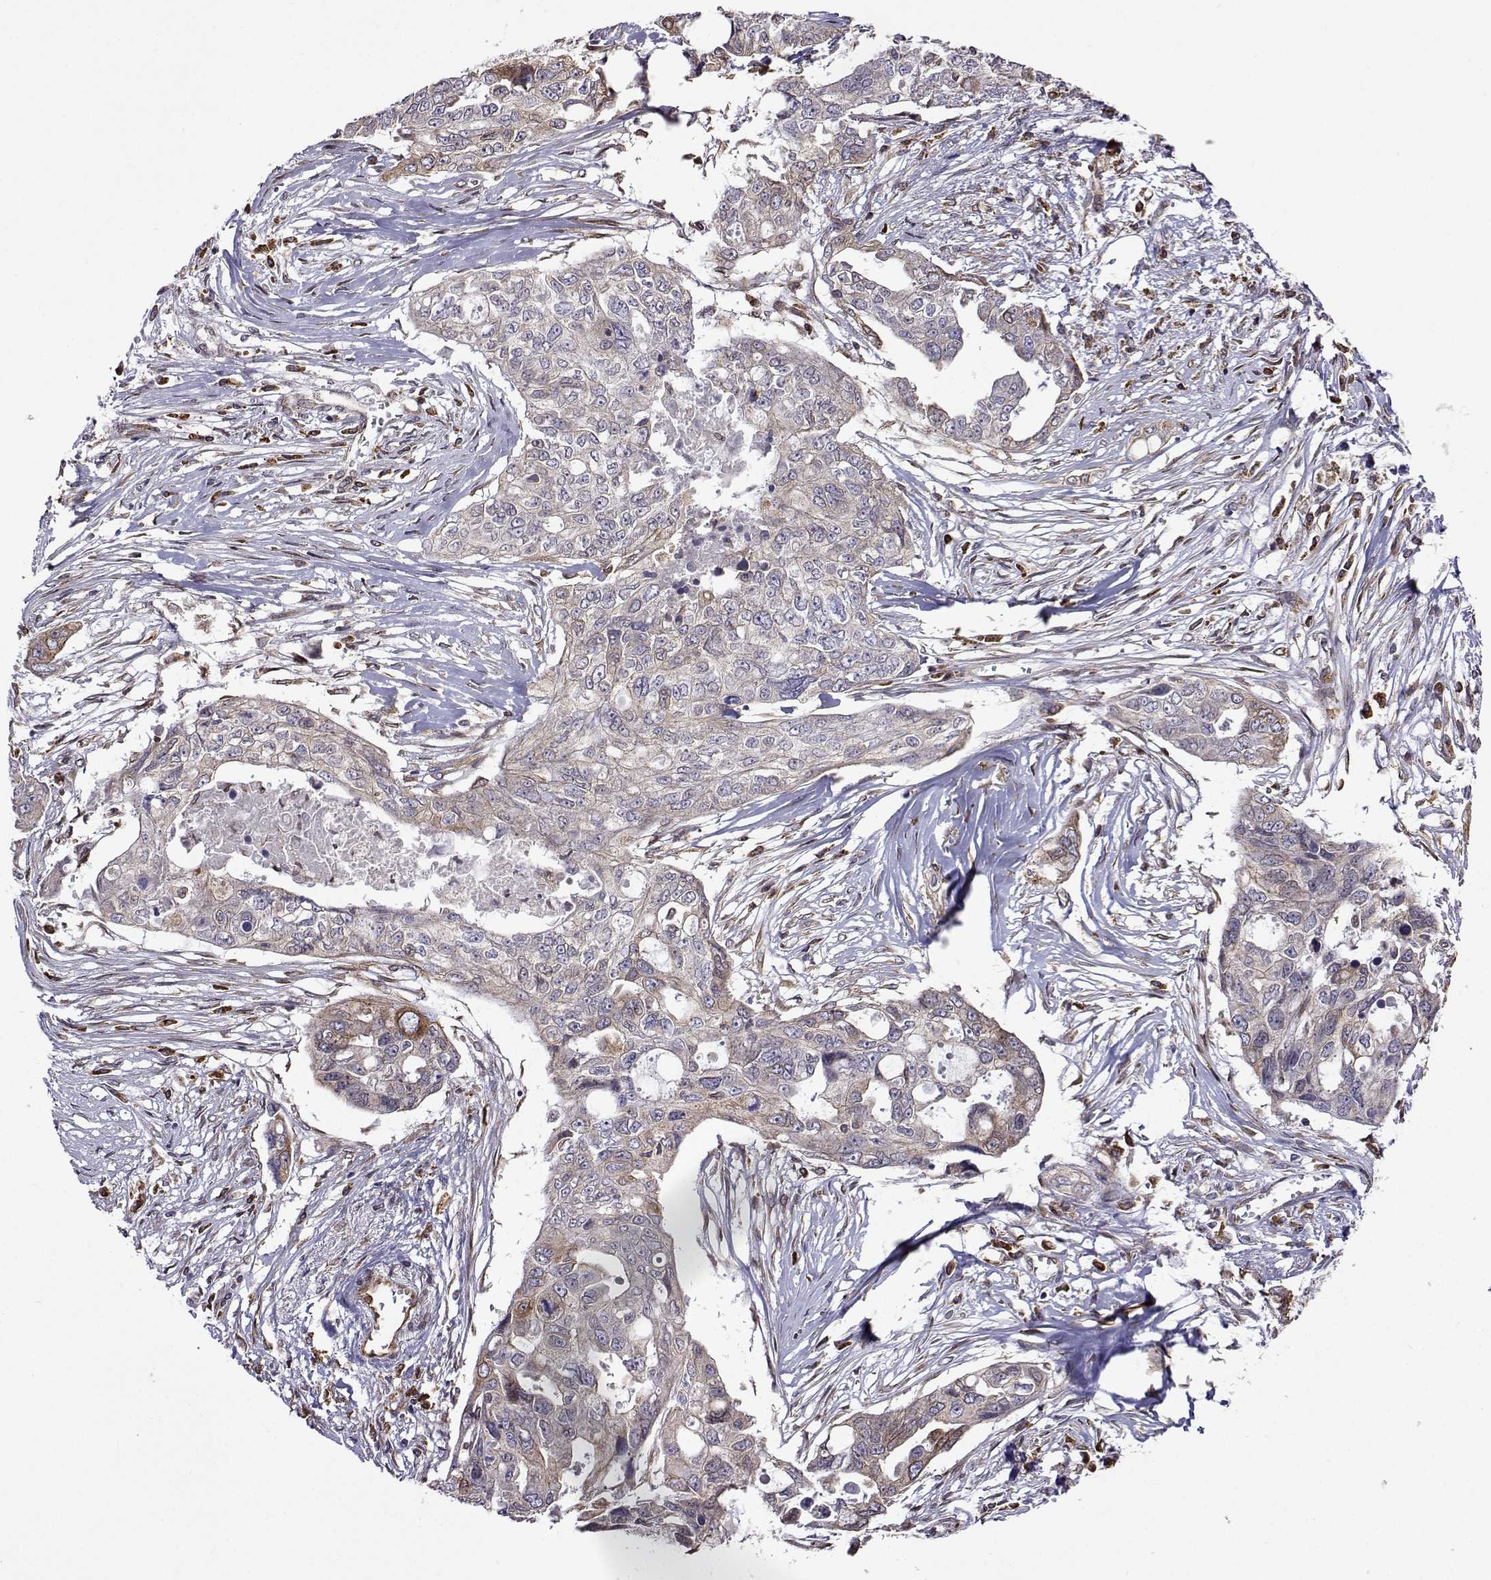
{"staining": {"intensity": "weak", "quantity": "<25%", "location": "cytoplasmic/membranous"}, "tissue": "ovarian cancer", "cell_type": "Tumor cells", "image_type": "cancer", "snomed": [{"axis": "morphology", "description": "Carcinoma, endometroid"}, {"axis": "topography", "description": "Ovary"}], "caption": "This is an immunohistochemistry (IHC) image of human ovarian cancer. There is no staining in tumor cells.", "gene": "PGRMC2", "patient": {"sex": "female", "age": 70}}